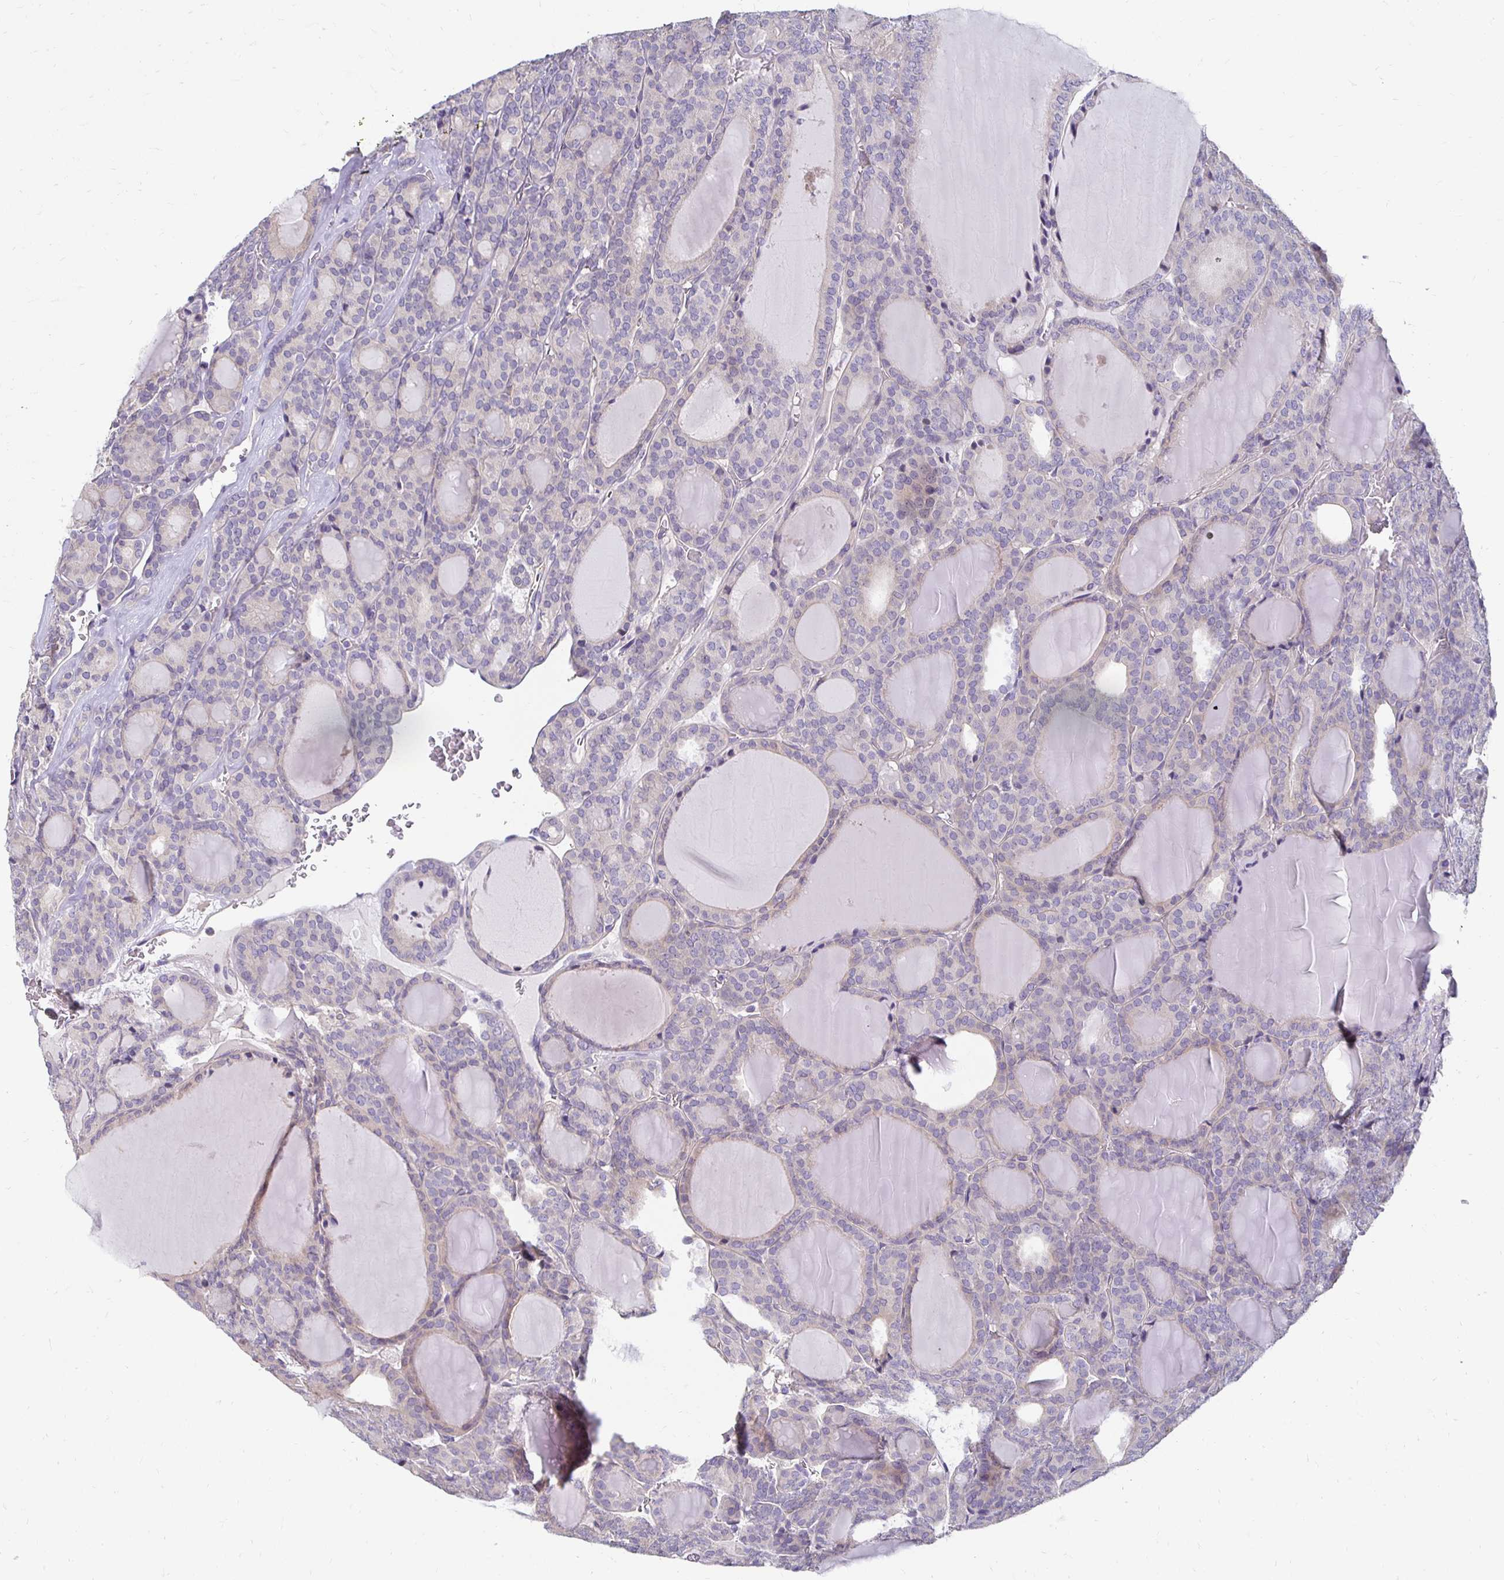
{"staining": {"intensity": "negative", "quantity": "none", "location": "none"}, "tissue": "thyroid cancer", "cell_type": "Tumor cells", "image_type": "cancer", "snomed": [{"axis": "morphology", "description": "Follicular adenoma carcinoma, NOS"}, {"axis": "topography", "description": "Thyroid gland"}], "caption": "The immunohistochemistry micrograph has no significant positivity in tumor cells of thyroid cancer (follicular adenoma carcinoma) tissue.", "gene": "AKAP6", "patient": {"sex": "male", "age": 74}}